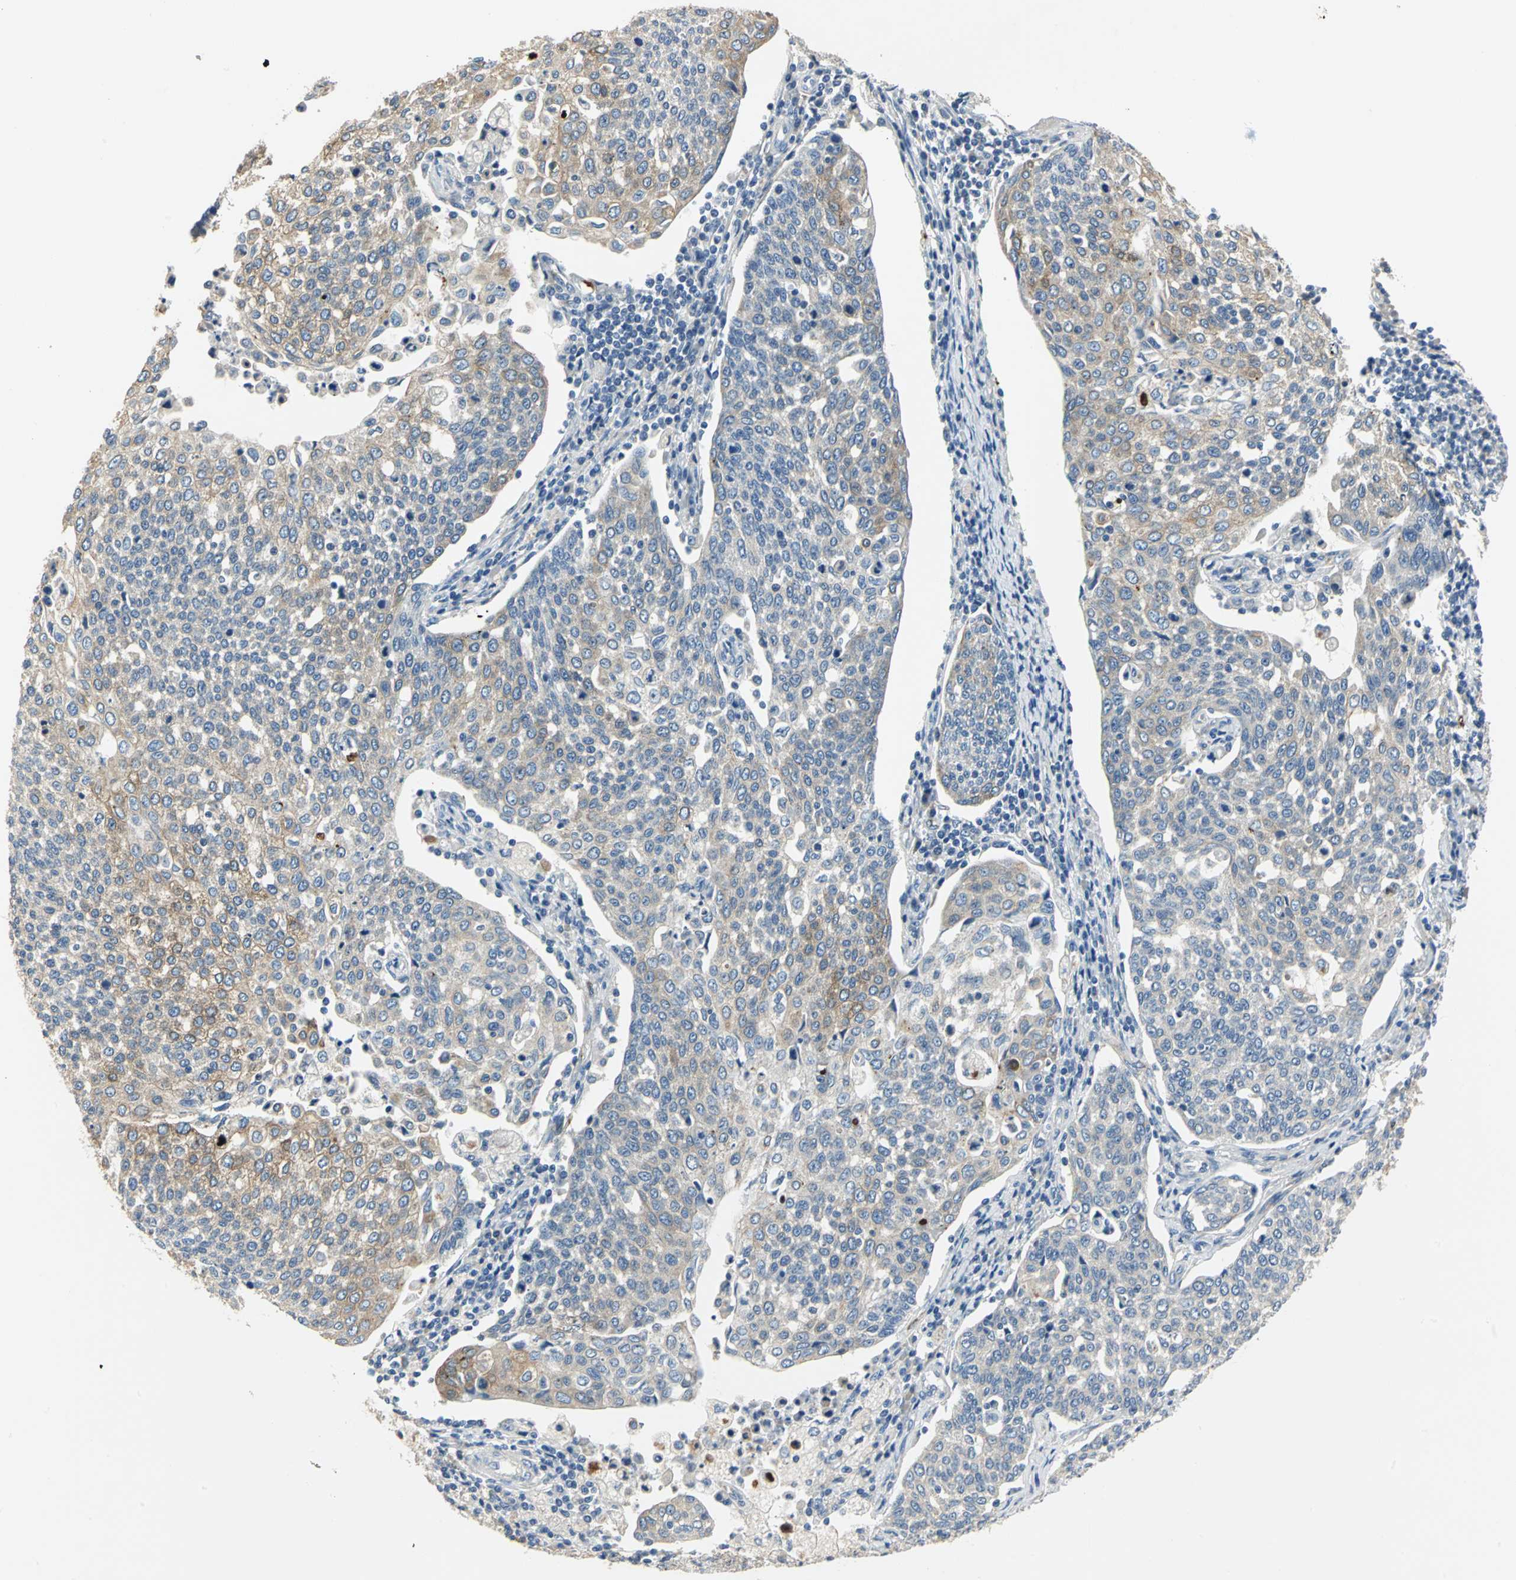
{"staining": {"intensity": "weak", "quantity": ">75%", "location": "cytoplasmic/membranous"}, "tissue": "cervical cancer", "cell_type": "Tumor cells", "image_type": "cancer", "snomed": [{"axis": "morphology", "description": "Squamous cell carcinoma, NOS"}, {"axis": "topography", "description": "Cervix"}], "caption": "Weak cytoplasmic/membranous protein positivity is identified in about >75% of tumor cells in cervical squamous cell carcinoma.", "gene": "B3GNT2", "patient": {"sex": "female", "age": 34}}